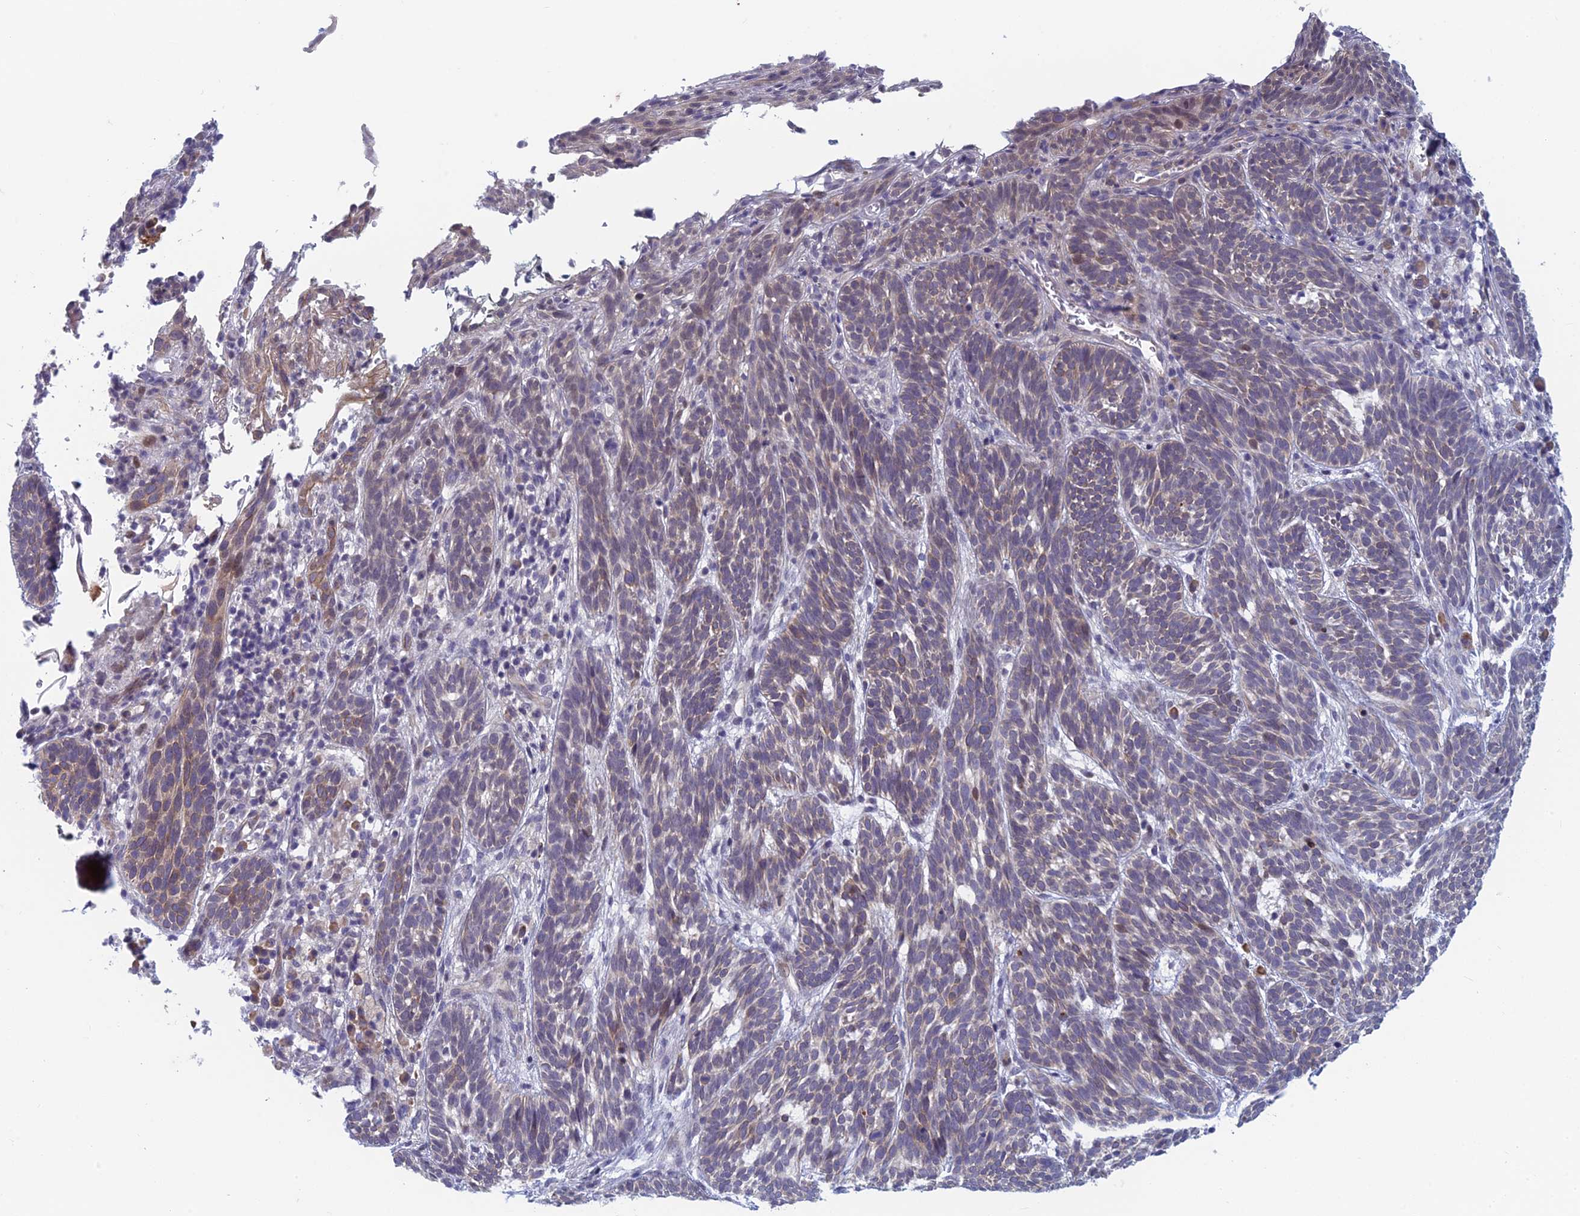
{"staining": {"intensity": "negative", "quantity": "none", "location": "none"}, "tissue": "skin cancer", "cell_type": "Tumor cells", "image_type": "cancer", "snomed": [{"axis": "morphology", "description": "Basal cell carcinoma"}, {"axis": "topography", "description": "Skin"}], "caption": "There is no significant expression in tumor cells of skin basal cell carcinoma. (Brightfield microscopy of DAB (3,3'-diaminobenzidine) IHC at high magnification).", "gene": "PPP1R26", "patient": {"sex": "male", "age": 71}}